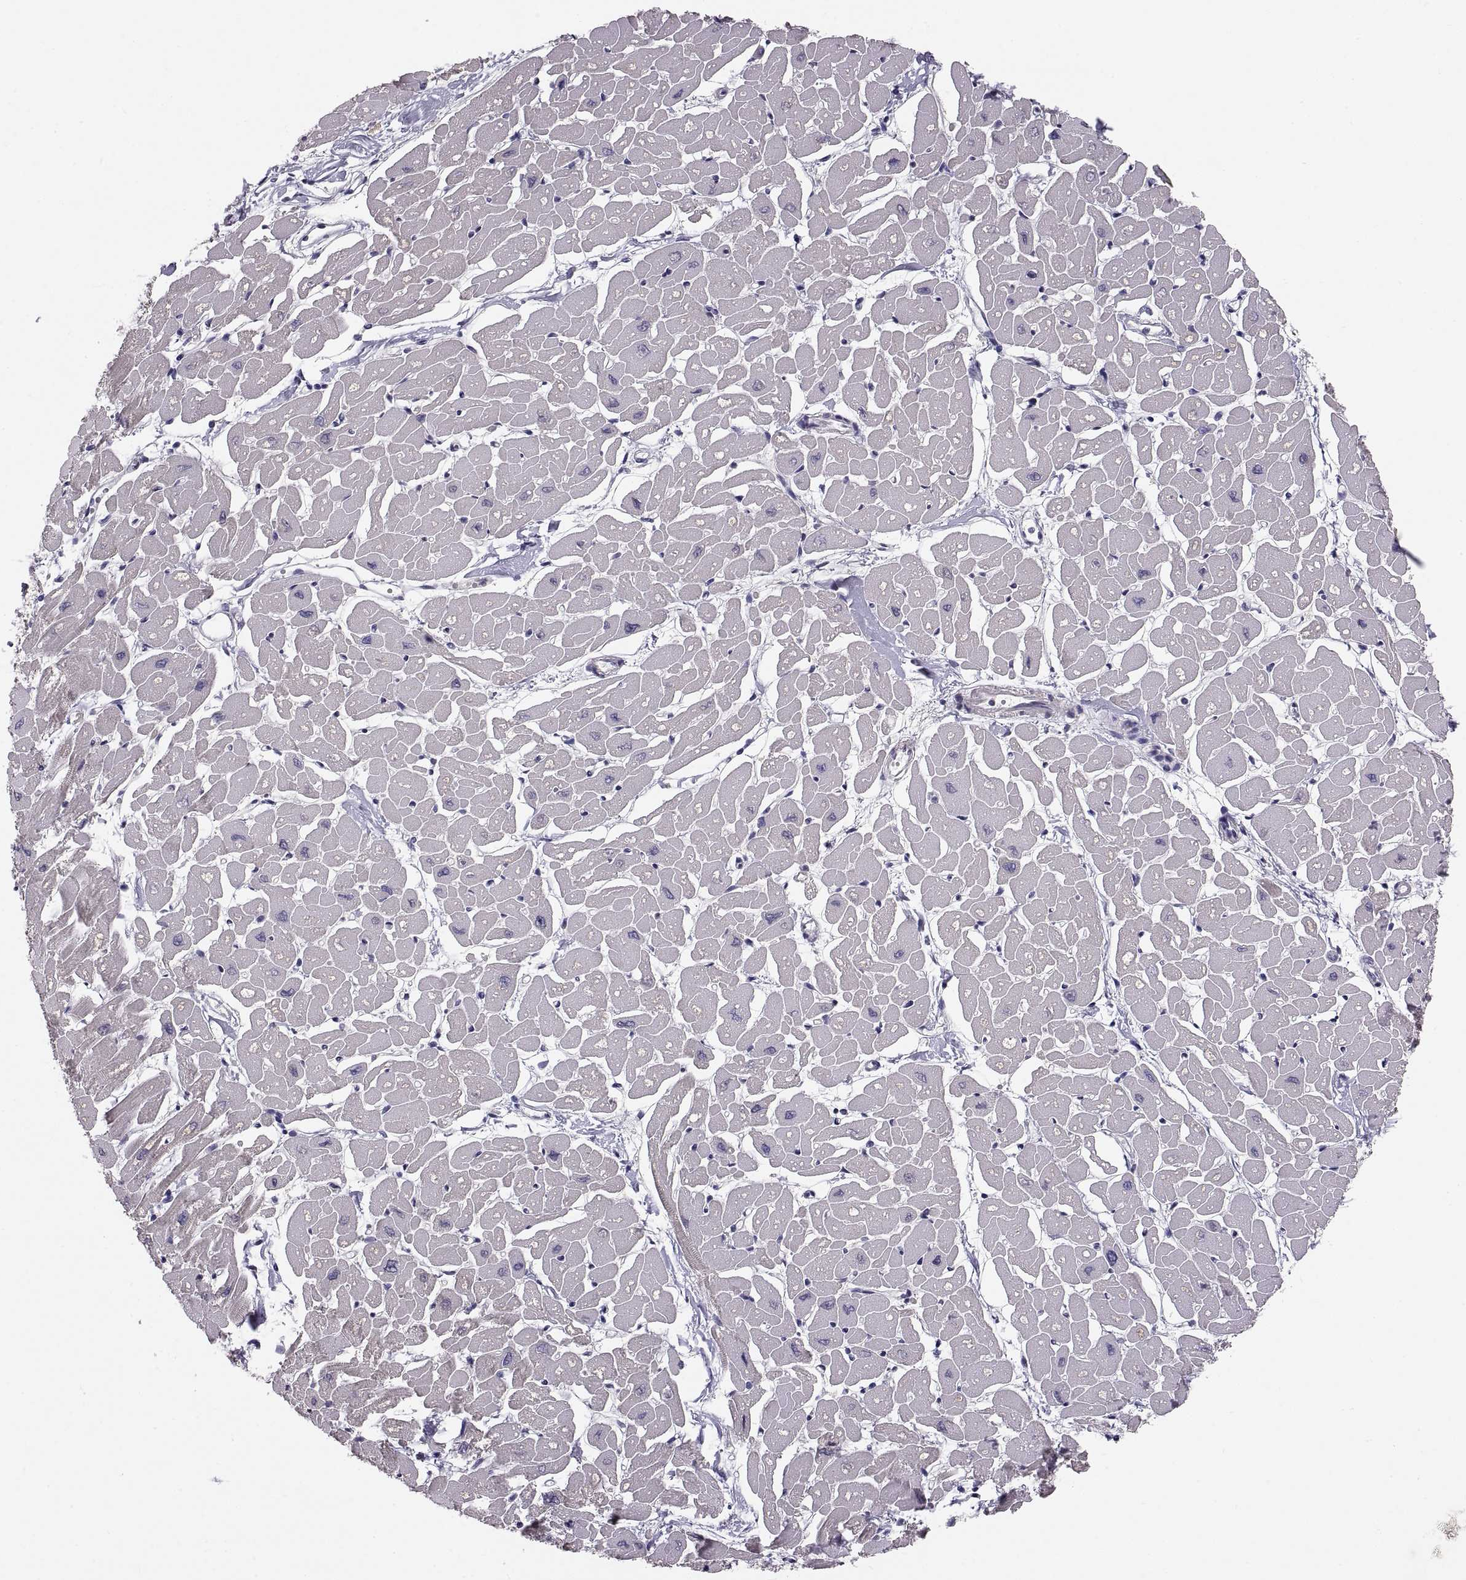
{"staining": {"intensity": "negative", "quantity": "none", "location": "none"}, "tissue": "heart muscle", "cell_type": "Cardiomyocytes", "image_type": "normal", "snomed": [{"axis": "morphology", "description": "Normal tissue, NOS"}, {"axis": "topography", "description": "Heart"}], "caption": "The immunohistochemistry (IHC) micrograph has no significant positivity in cardiomyocytes of heart muscle. The staining is performed using DAB (3,3'-diaminobenzidine) brown chromogen with nuclei counter-stained in using hematoxylin.", "gene": "PAX2", "patient": {"sex": "male", "age": 57}}